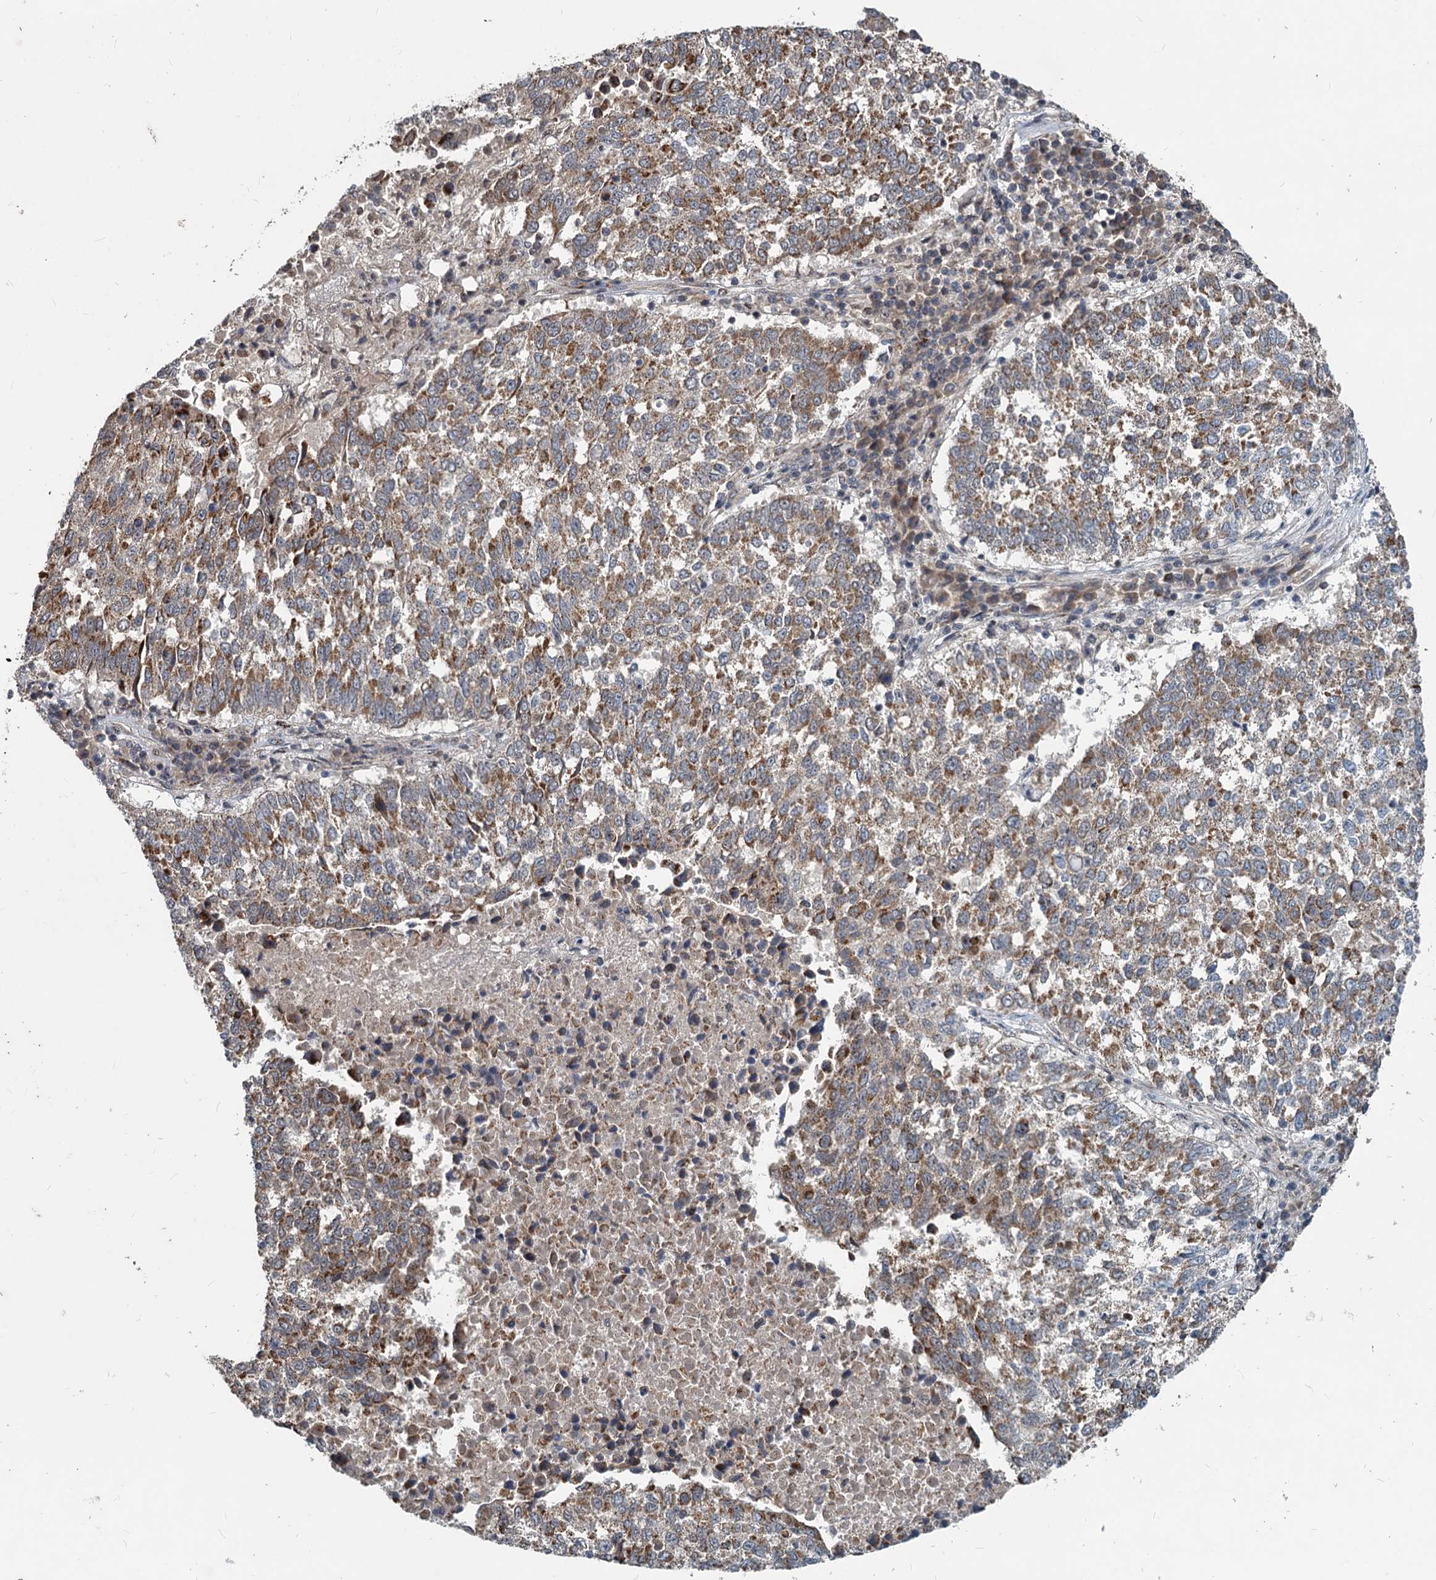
{"staining": {"intensity": "moderate", "quantity": ">75%", "location": "cytoplasmic/membranous"}, "tissue": "lung cancer", "cell_type": "Tumor cells", "image_type": "cancer", "snomed": [{"axis": "morphology", "description": "Squamous cell carcinoma, NOS"}, {"axis": "topography", "description": "Lung"}], "caption": "Immunohistochemistry staining of lung squamous cell carcinoma, which displays medium levels of moderate cytoplasmic/membranous staining in about >75% of tumor cells indicating moderate cytoplasmic/membranous protein expression. The staining was performed using DAB (3,3'-diaminobenzidine) (brown) for protein detection and nuclei were counterstained in hematoxylin (blue).", "gene": "RITA1", "patient": {"sex": "male", "age": 73}}